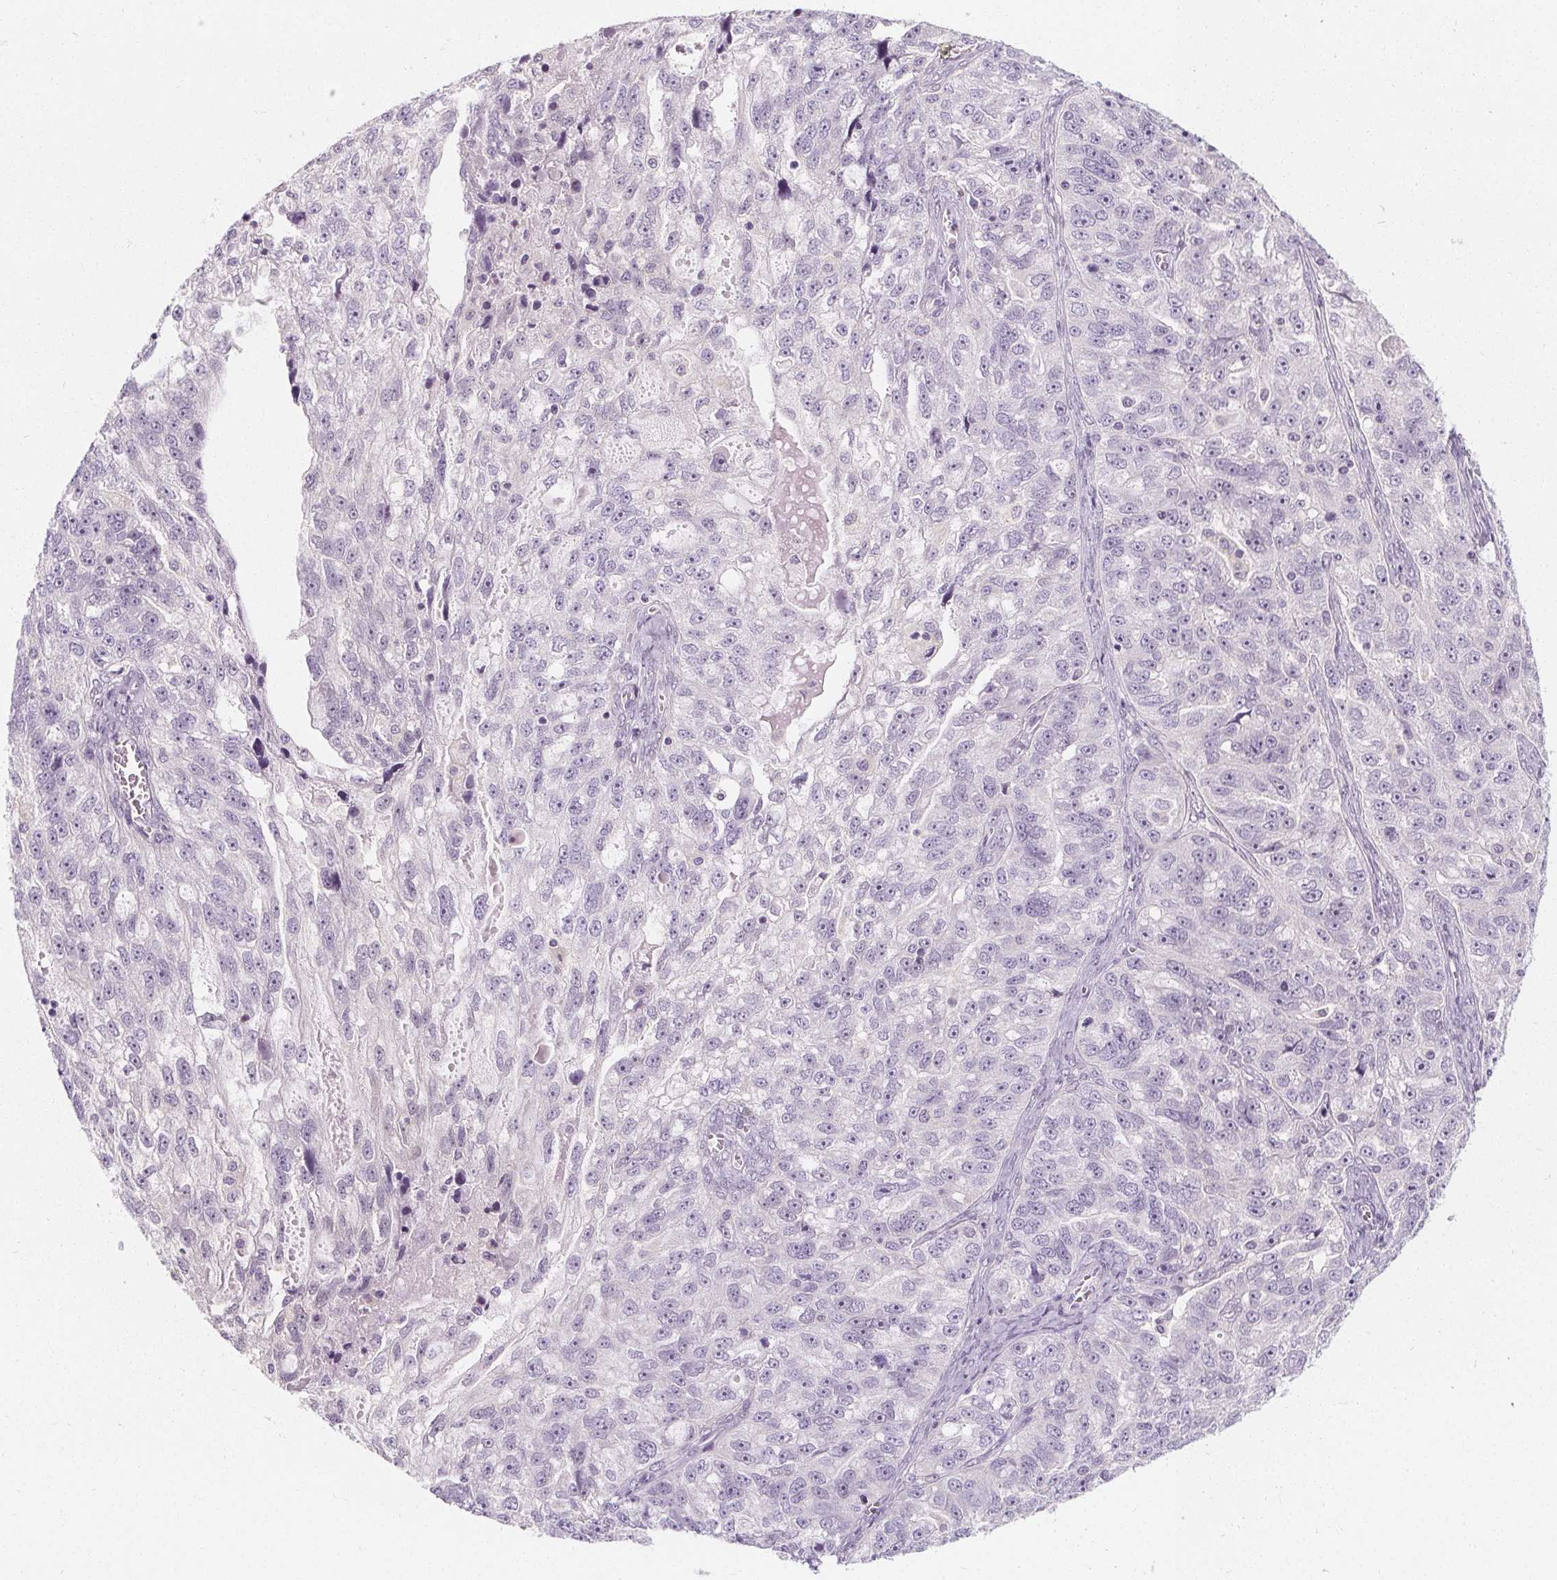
{"staining": {"intensity": "negative", "quantity": "none", "location": "none"}, "tissue": "ovarian cancer", "cell_type": "Tumor cells", "image_type": "cancer", "snomed": [{"axis": "morphology", "description": "Cystadenocarcinoma, serous, NOS"}, {"axis": "topography", "description": "Ovary"}], "caption": "Human ovarian cancer stained for a protein using IHC exhibits no expression in tumor cells.", "gene": "UGP2", "patient": {"sex": "female", "age": 51}}